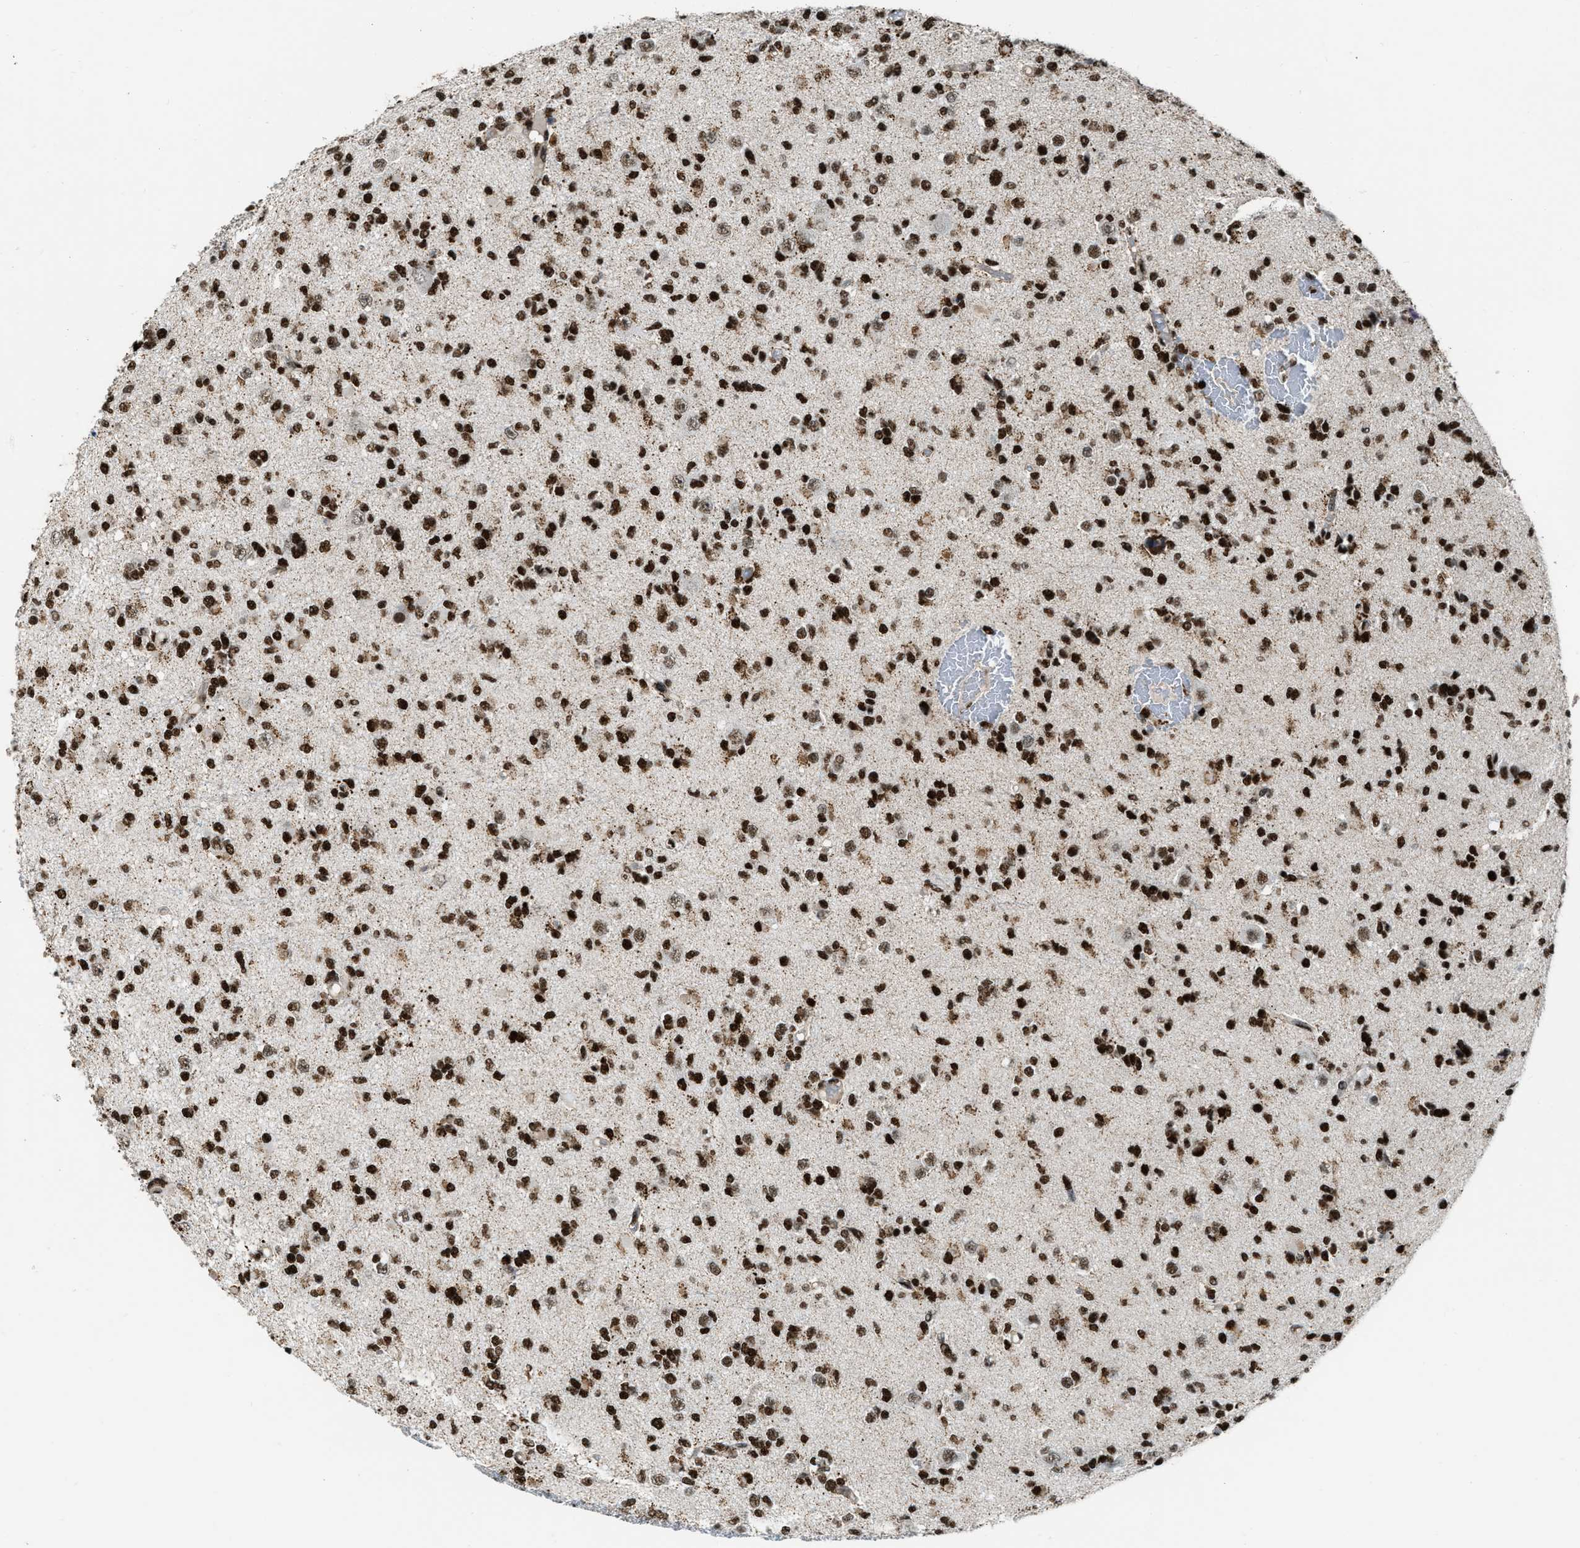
{"staining": {"intensity": "strong", "quantity": ">75%", "location": "nuclear"}, "tissue": "glioma", "cell_type": "Tumor cells", "image_type": "cancer", "snomed": [{"axis": "morphology", "description": "Glioma, malignant, Low grade"}, {"axis": "topography", "description": "Brain"}], "caption": "A high amount of strong nuclear expression is seen in approximately >75% of tumor cells in glioma tissue.", "gene": "NUMA1", "patient": {"sex": "female", "age": 22}}